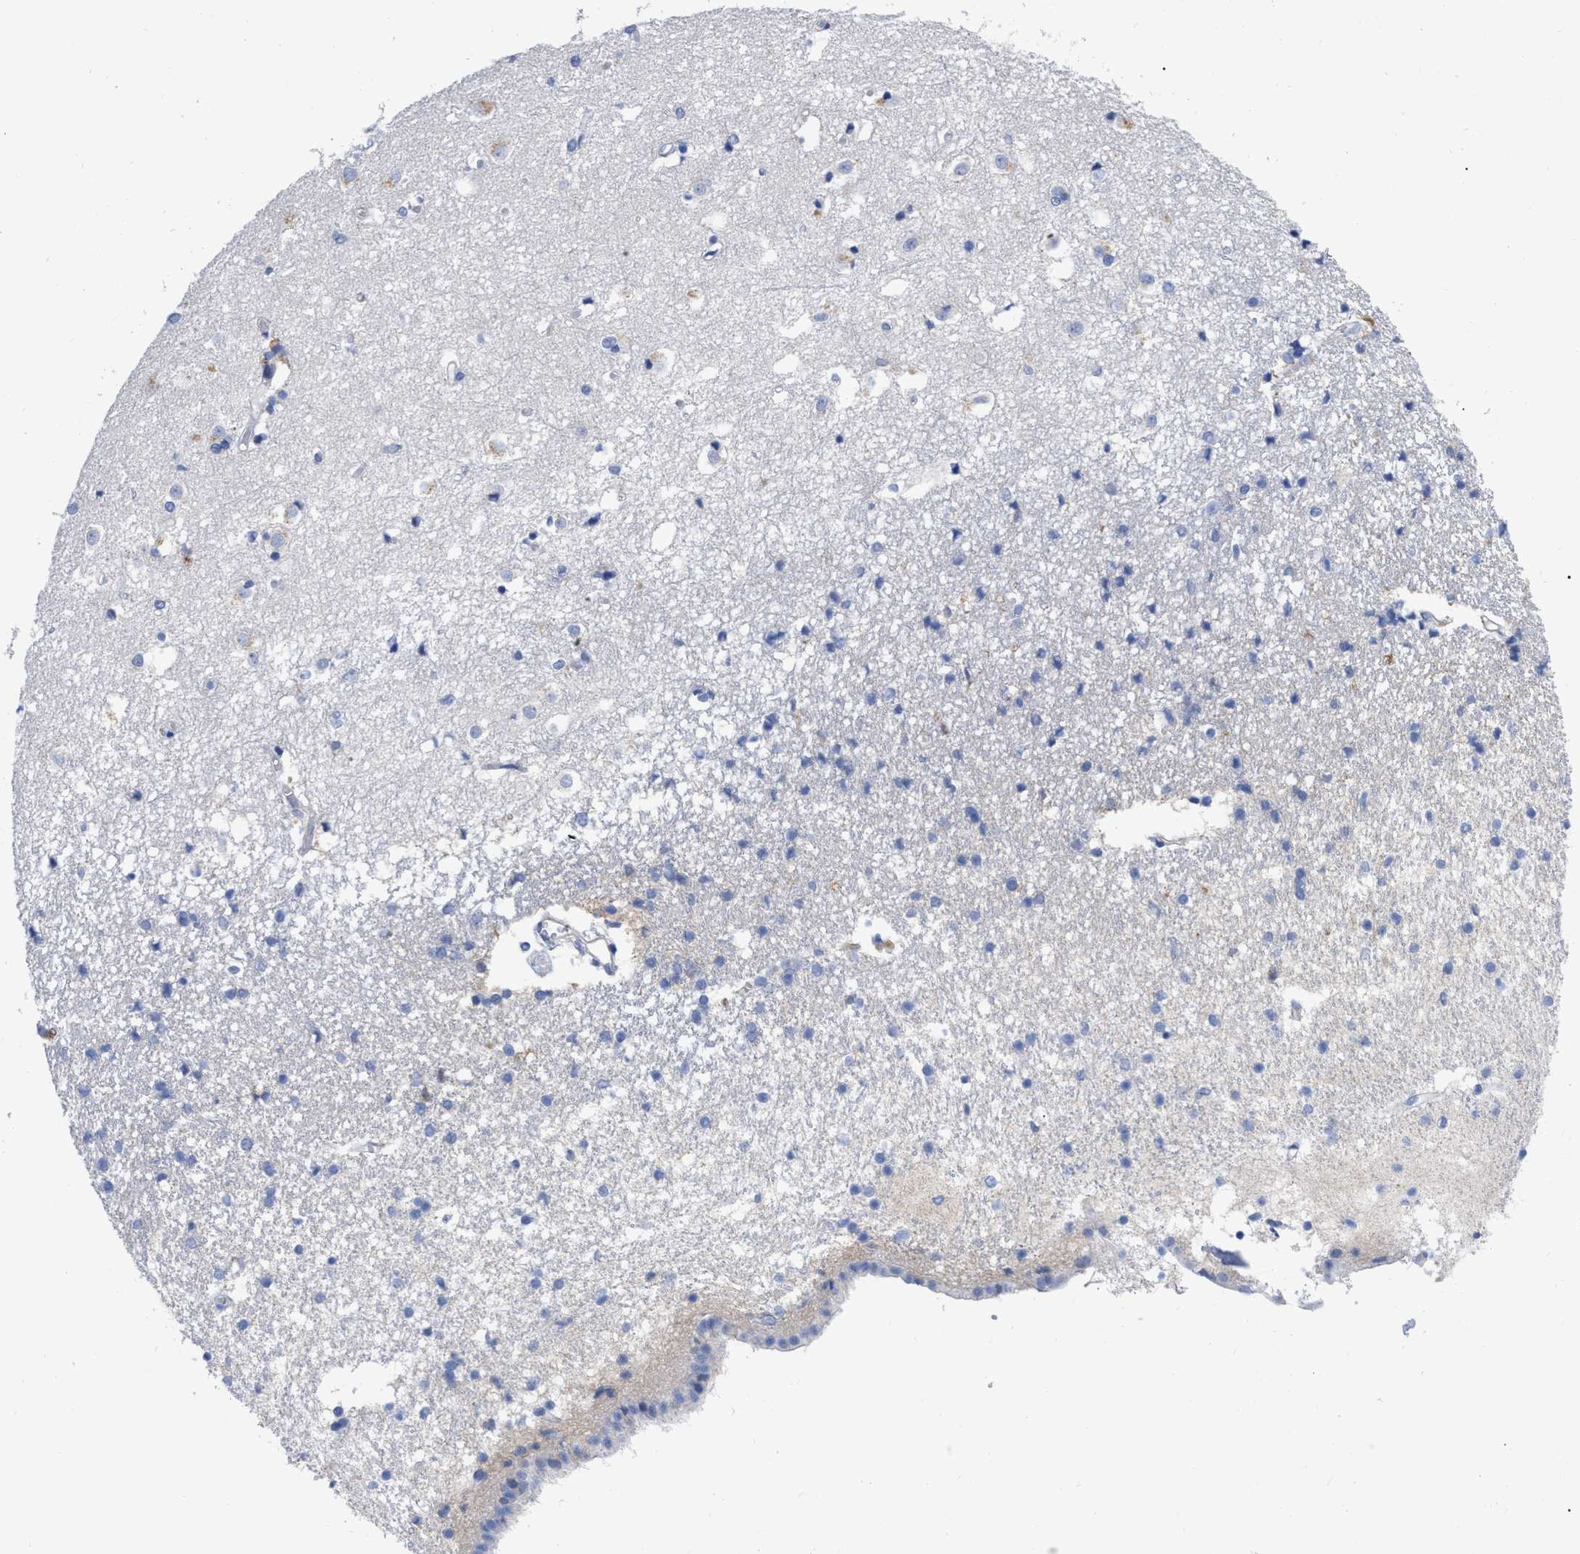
{"staining": {"intensity": "weak", "quantity": "<25%", "location": "cytoplasmic/membranous"}, "tissue": "caudate", "cell_type": "Glial cells", "image_type": "normal", "snomed": [{"axis": "morphology", "description": "Normal tissue, NOS"}, {"axis": "topography", "description": "Lateral ventricle wall"}], "caption": "IHC histopathology image of unremarkable human caudate stained for a protein (brown), which reveals no expression in glial cells. (IHC, brightfield microscopy, high magnification).", "gene": "IGHV5", "patient": {"sex": "male", "age": 45}}